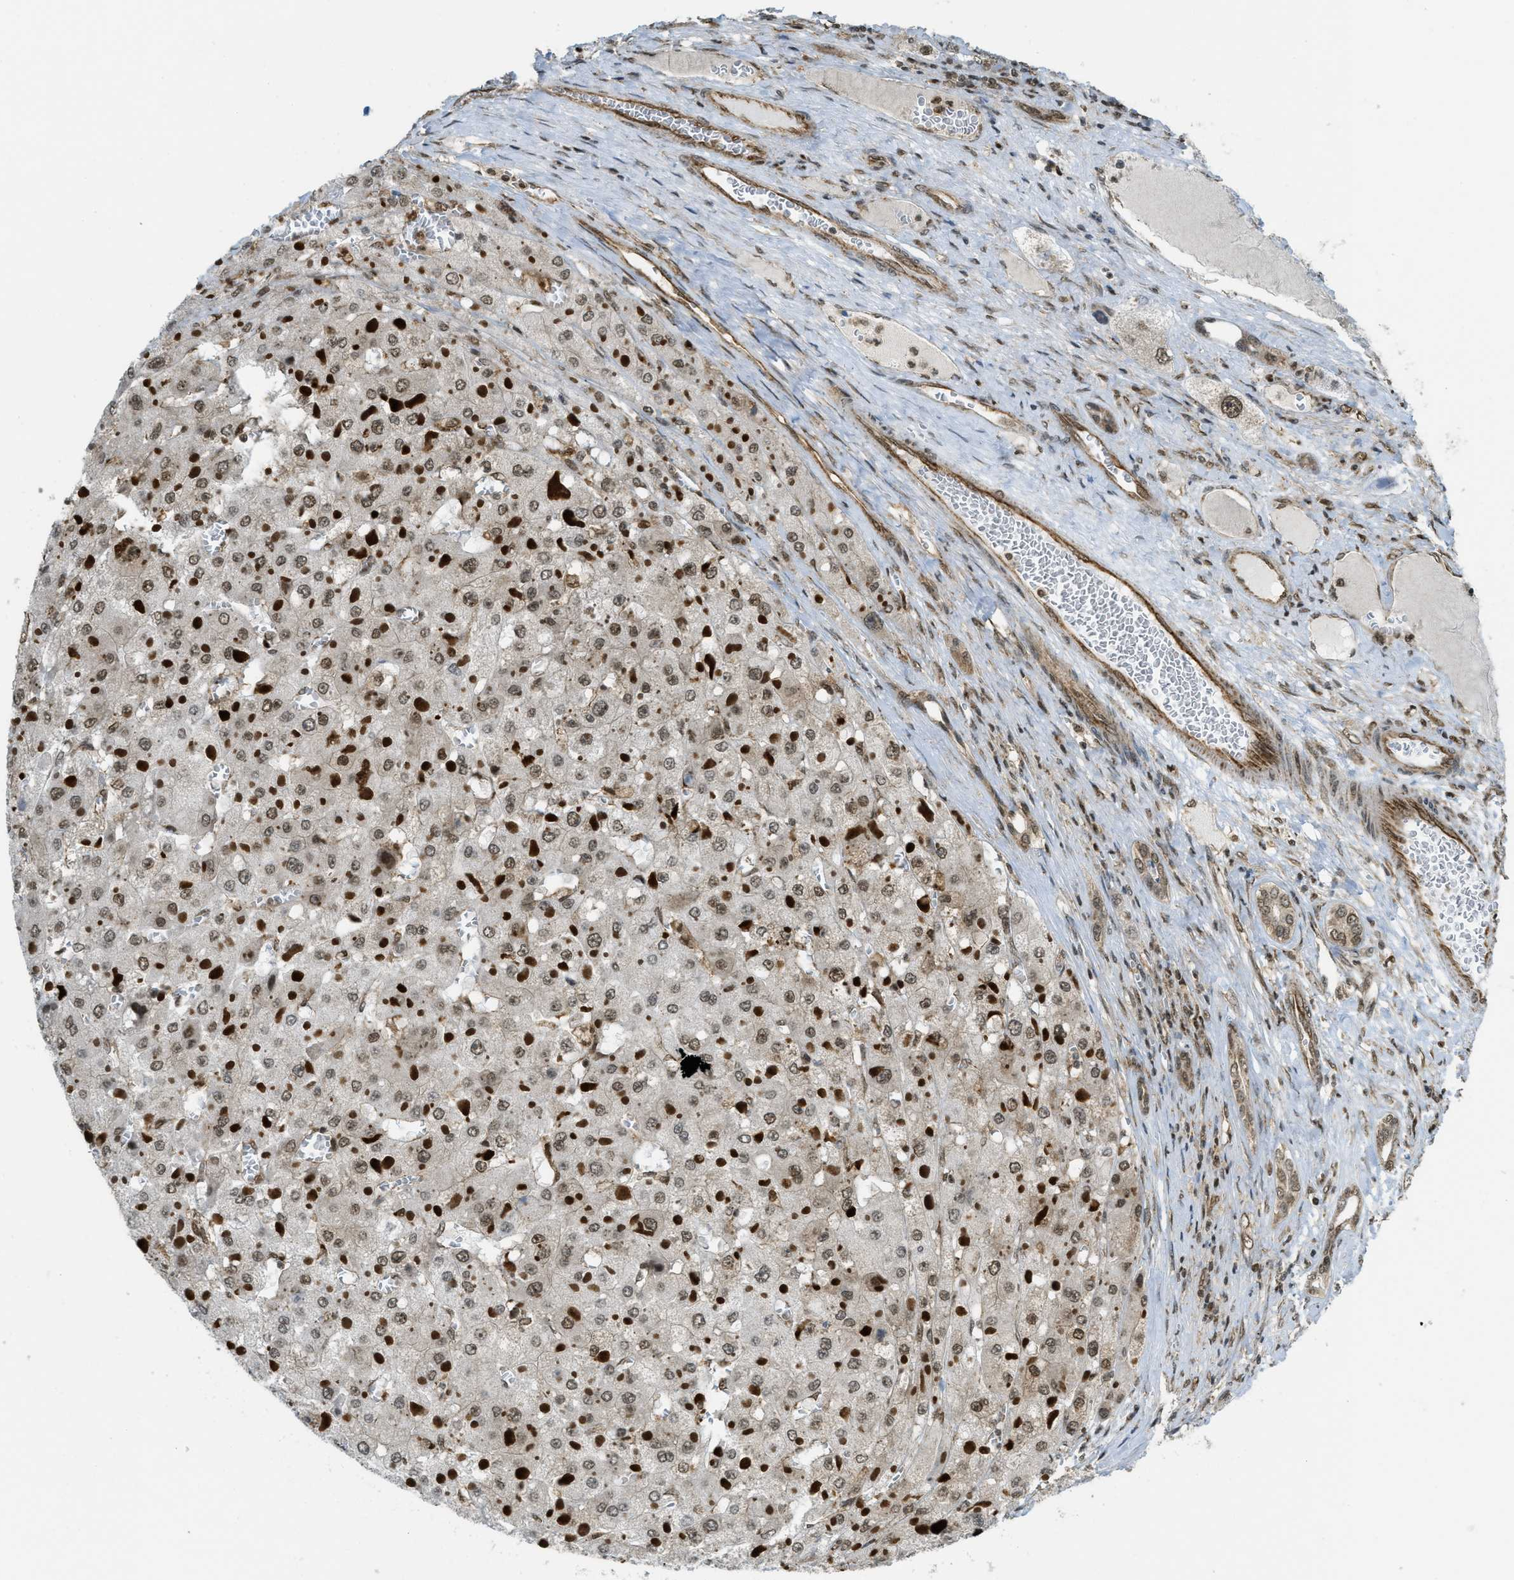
{"staining": {"intensity": "moderate", "quantity": ">75%", "location": "nuclear"}, "tissue": "liver cancer", "cell_type": "Tumor cells", "image_type": "cancer", "snomed": [{"axis": "morphology", "description": "Carcinoma, Hepatocellular, NOS"}, {"axis": "topography", "description": "Liver"}], "caption": "A photomicrograph of hepatocellular carcinoma (liver) stained for a protein reveals moderate nuclear brown staining in tumor cells. (DAB IHC with brightfield microscopy, high magnification).", "gene": "TNPO1", "patient": {"sex": "female", "age": 73}}